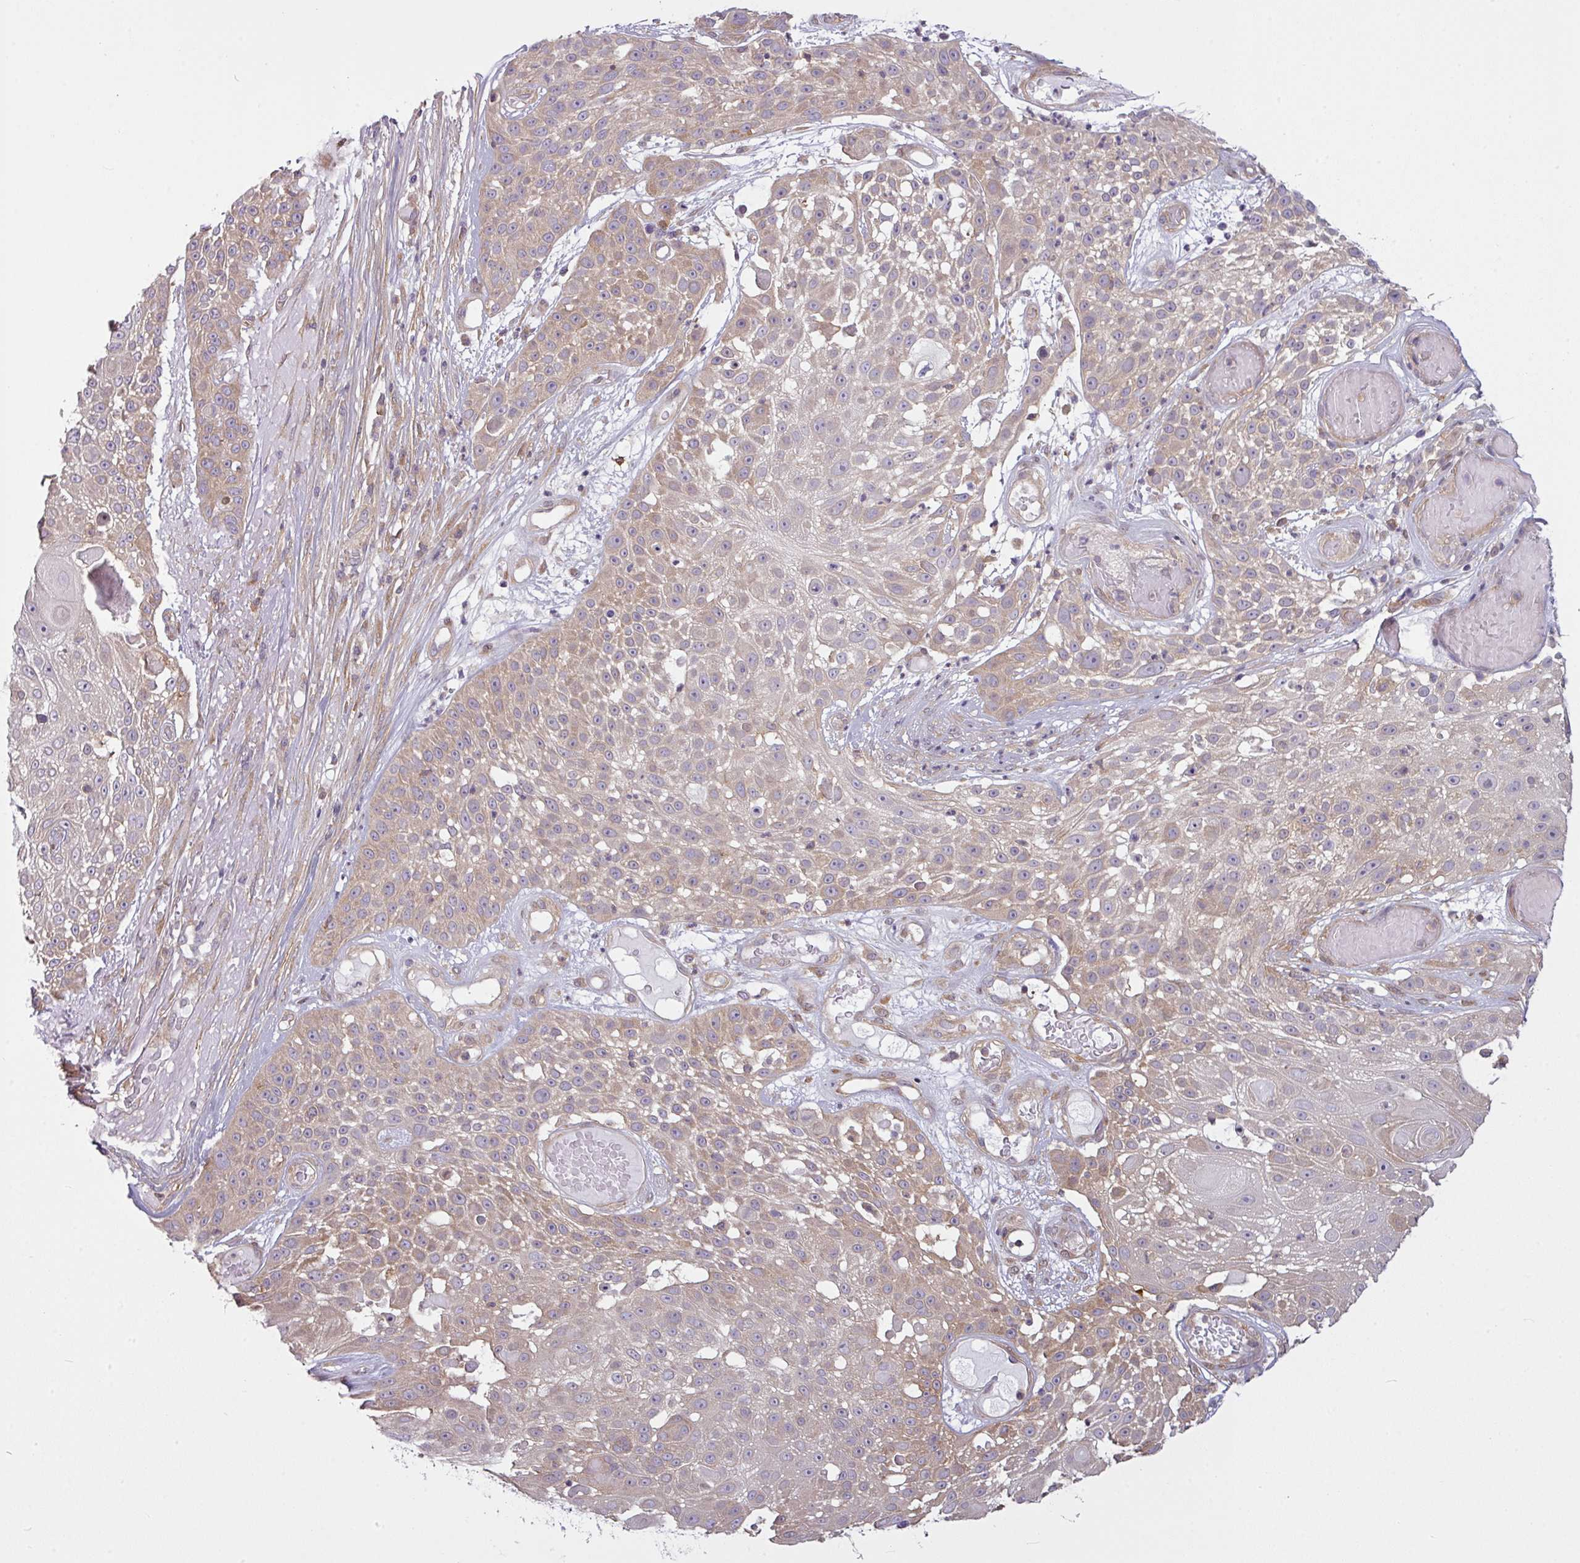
{"staining": {"intensity": "moderate", "quantity": "25%-75%", "location": "cytoplasmic/membranous"}, "tissue": "skin cancer", "cell_type": "Tumor cells", "image_type": "cancer", "snomed": [{"axis": "morphology", "description": "Squamous cell carcinoma, NOS"}, {"axis": "topography", "description": "Skin"}], "caption": "Human skin squamous cell carcinoma stained with a brown dye shows moderate cytoplasmic/membranous positive positivity in approximately 25%-75% of tumor cells.", "gene": "CAMK2B", "patient": {"sex": "female", "age": 86}}